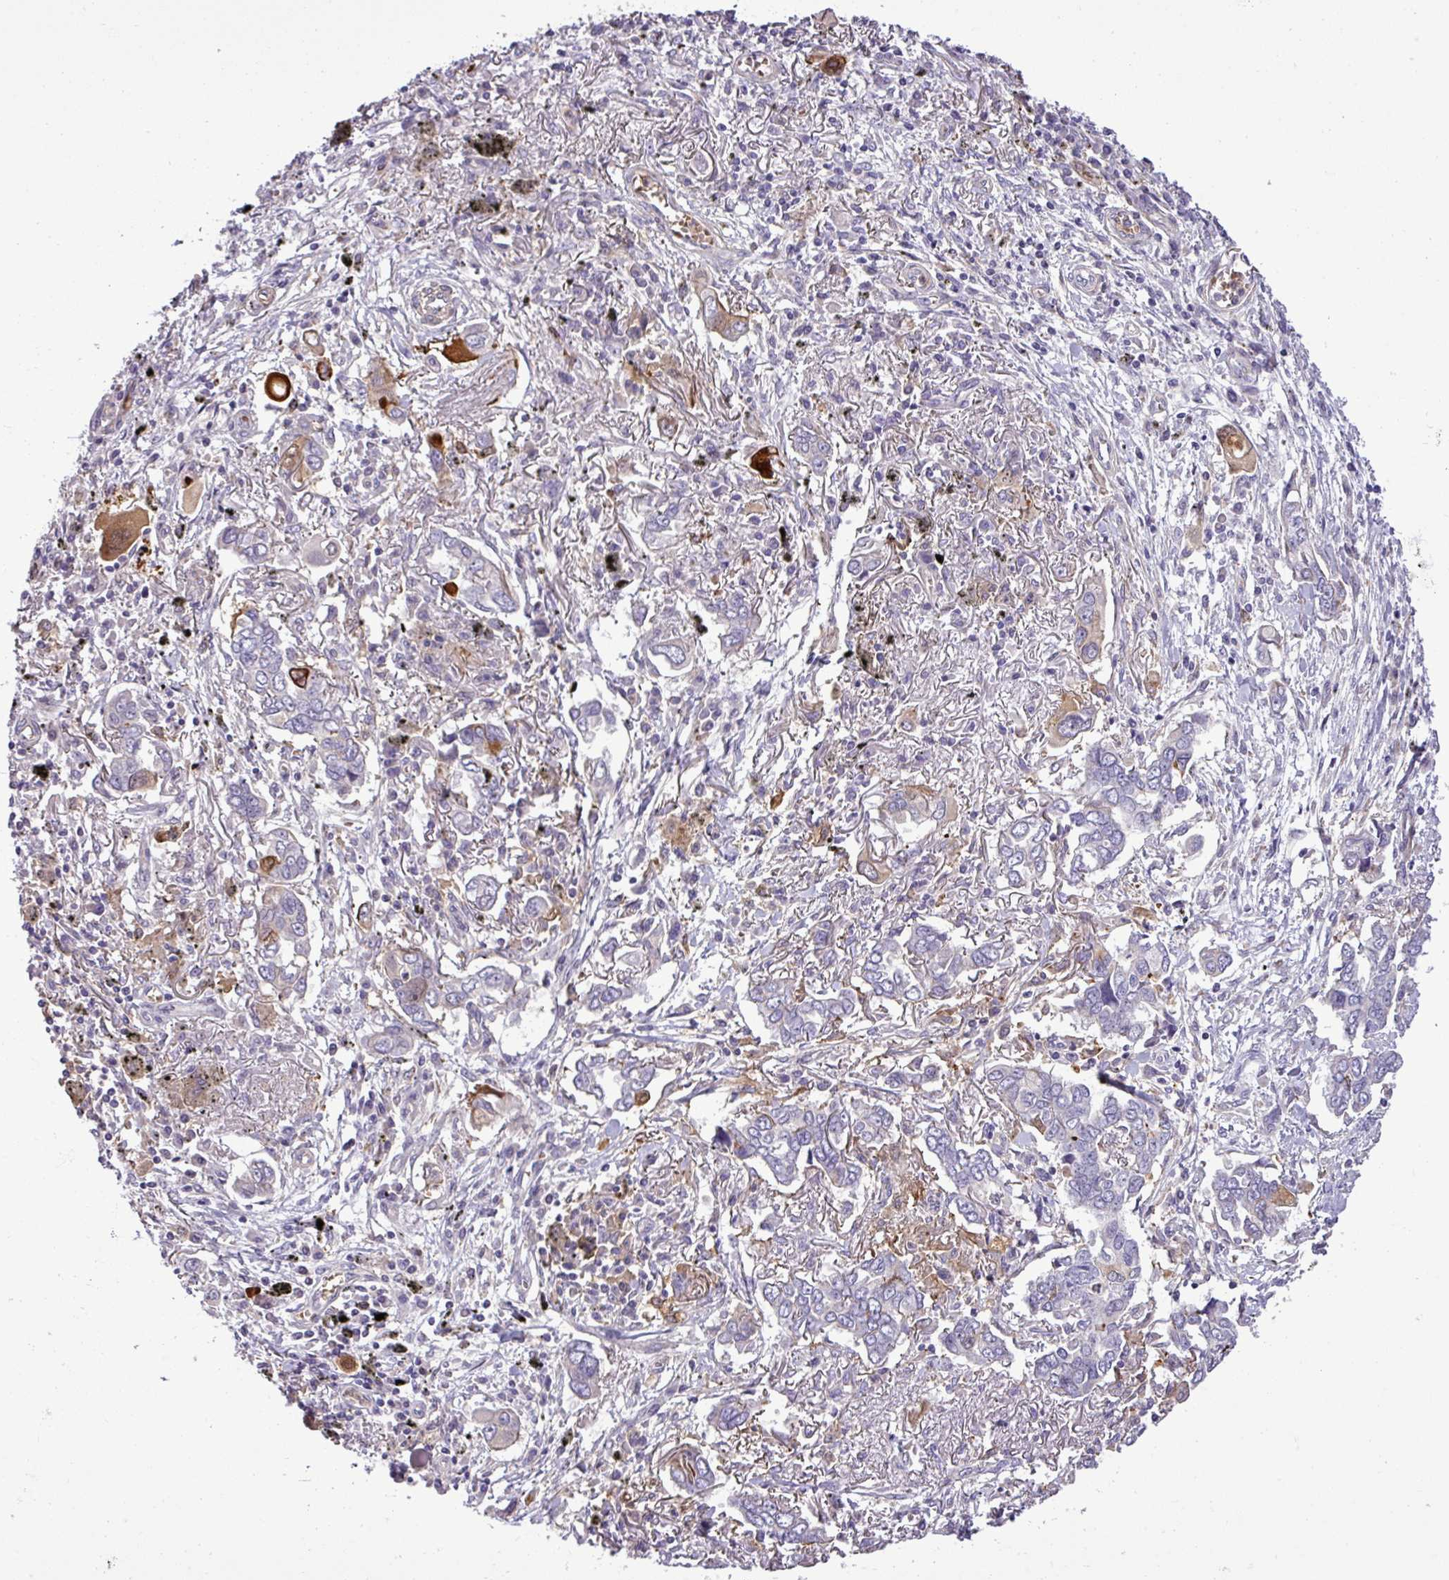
{"staining": {"intensity": "negative", "quantity": "none", "location": "none"}, "tissue": "lung cancer", "cell_type": "Tumor cells", "image_type": "cancer", "snomed": [{"axis": "morphology", "description": "Adenocarcinoma, NOS"}, {"axis": "topography", "description": "Lung"}], "caption": "This is an immunohistochemistry image of human adenocarcinoma (lung). There is no staining in tumor cells.", "gene": "NBEAL2", "patient": {"sex": "male", "age": 76}}